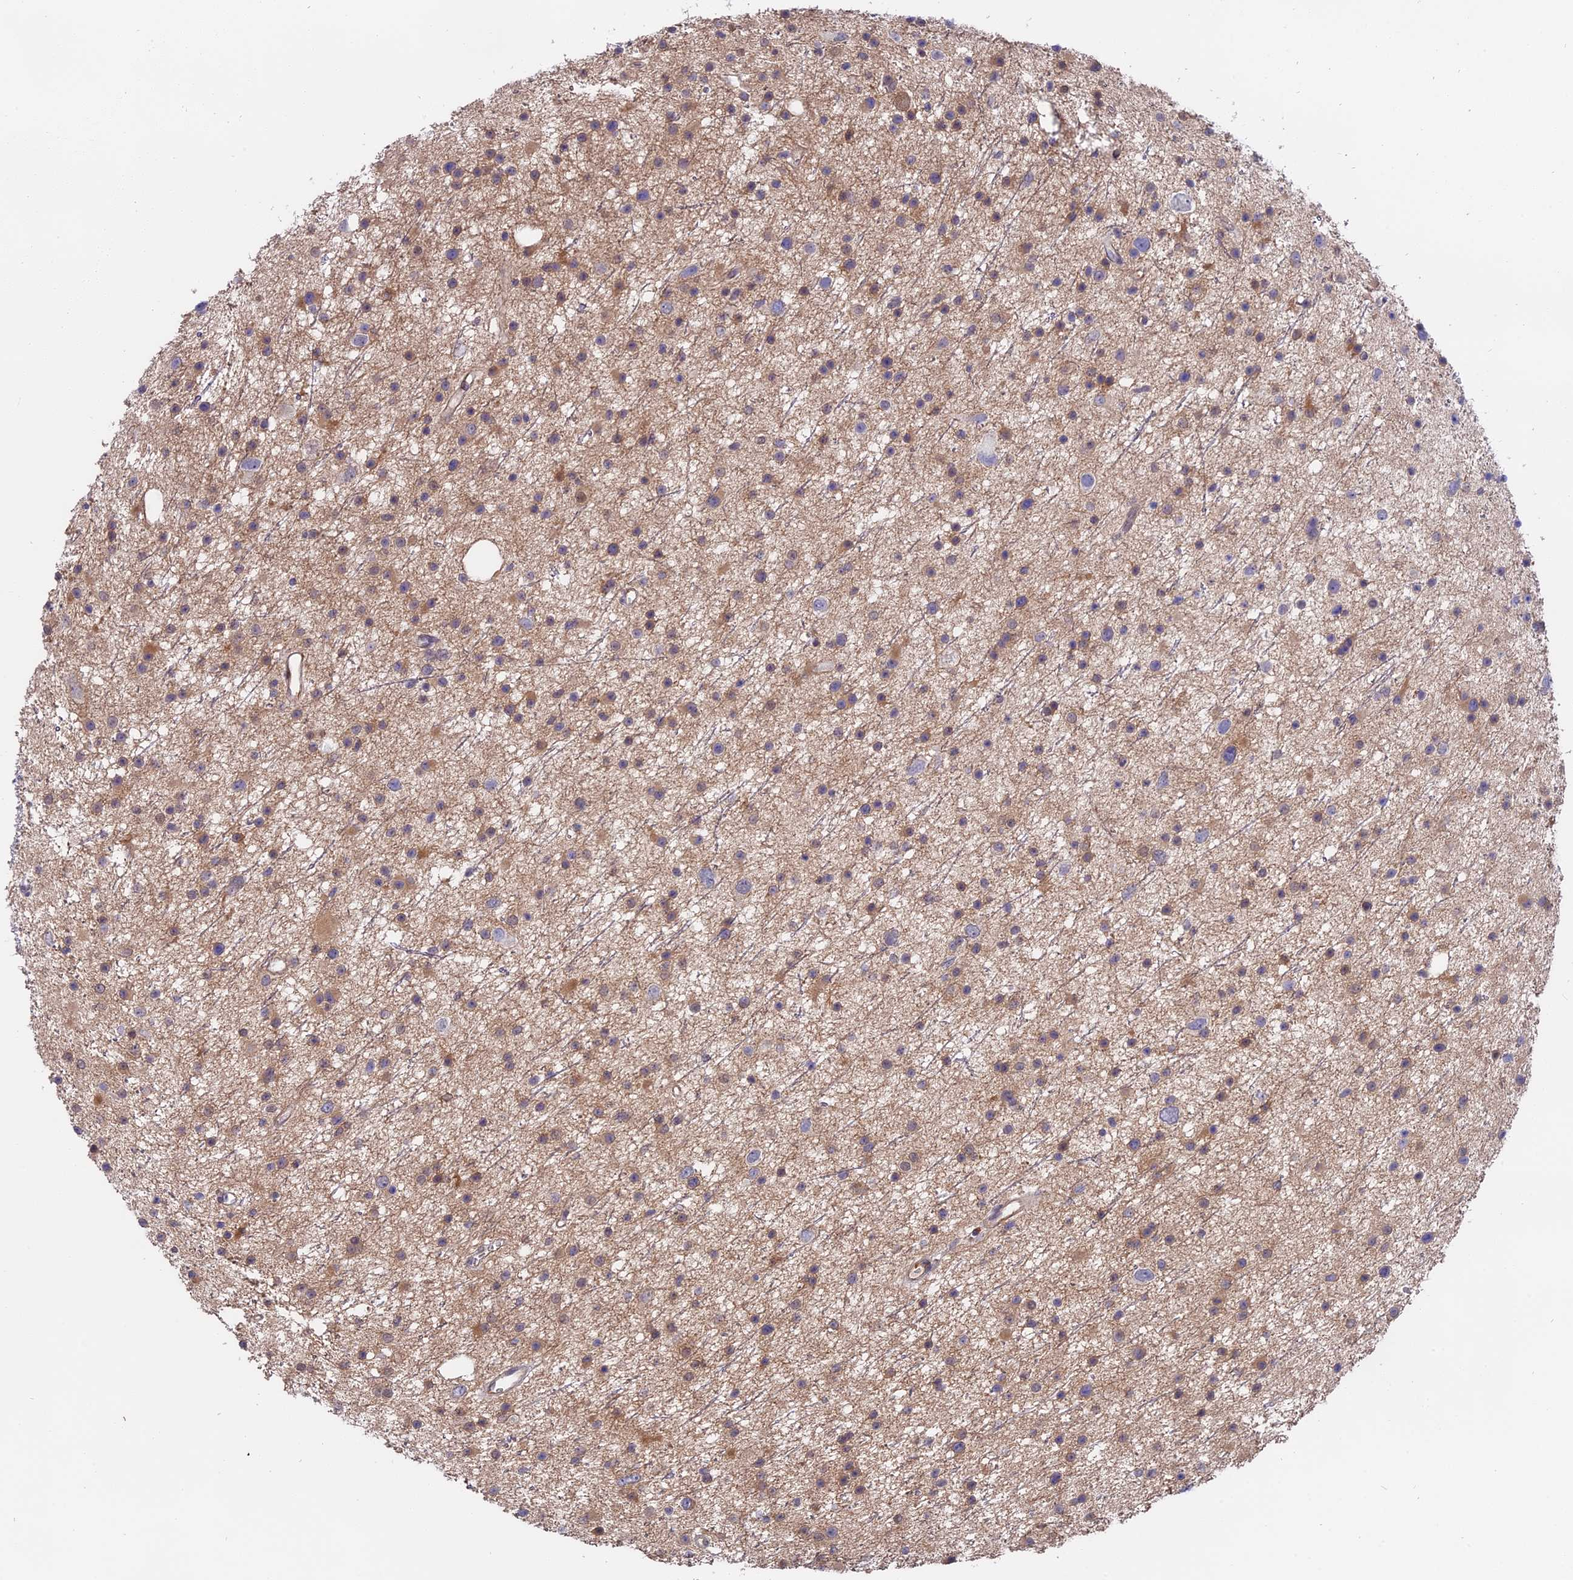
{"staining": {"intensity": "moderate", "quantity": "<25%", "location": "cytoplasmic/membranous"}, "tissue": "glioma", "cell_type": "Tumor cells", "image_type": "cancer", "snomed": [{"axis": "morphology", "description": "Glioma, malignant, Low grade"}, {"axis": "topography", "description": "Cerebral cortex"}], "caption": "Immunohistochemical staining of human glioma exhibits low levels of moderate cytoplasmic/membranous staining in about <25% of tumor cells.", "gene": "FAM118B", "patient": {"sex": "female", "age": 39}}